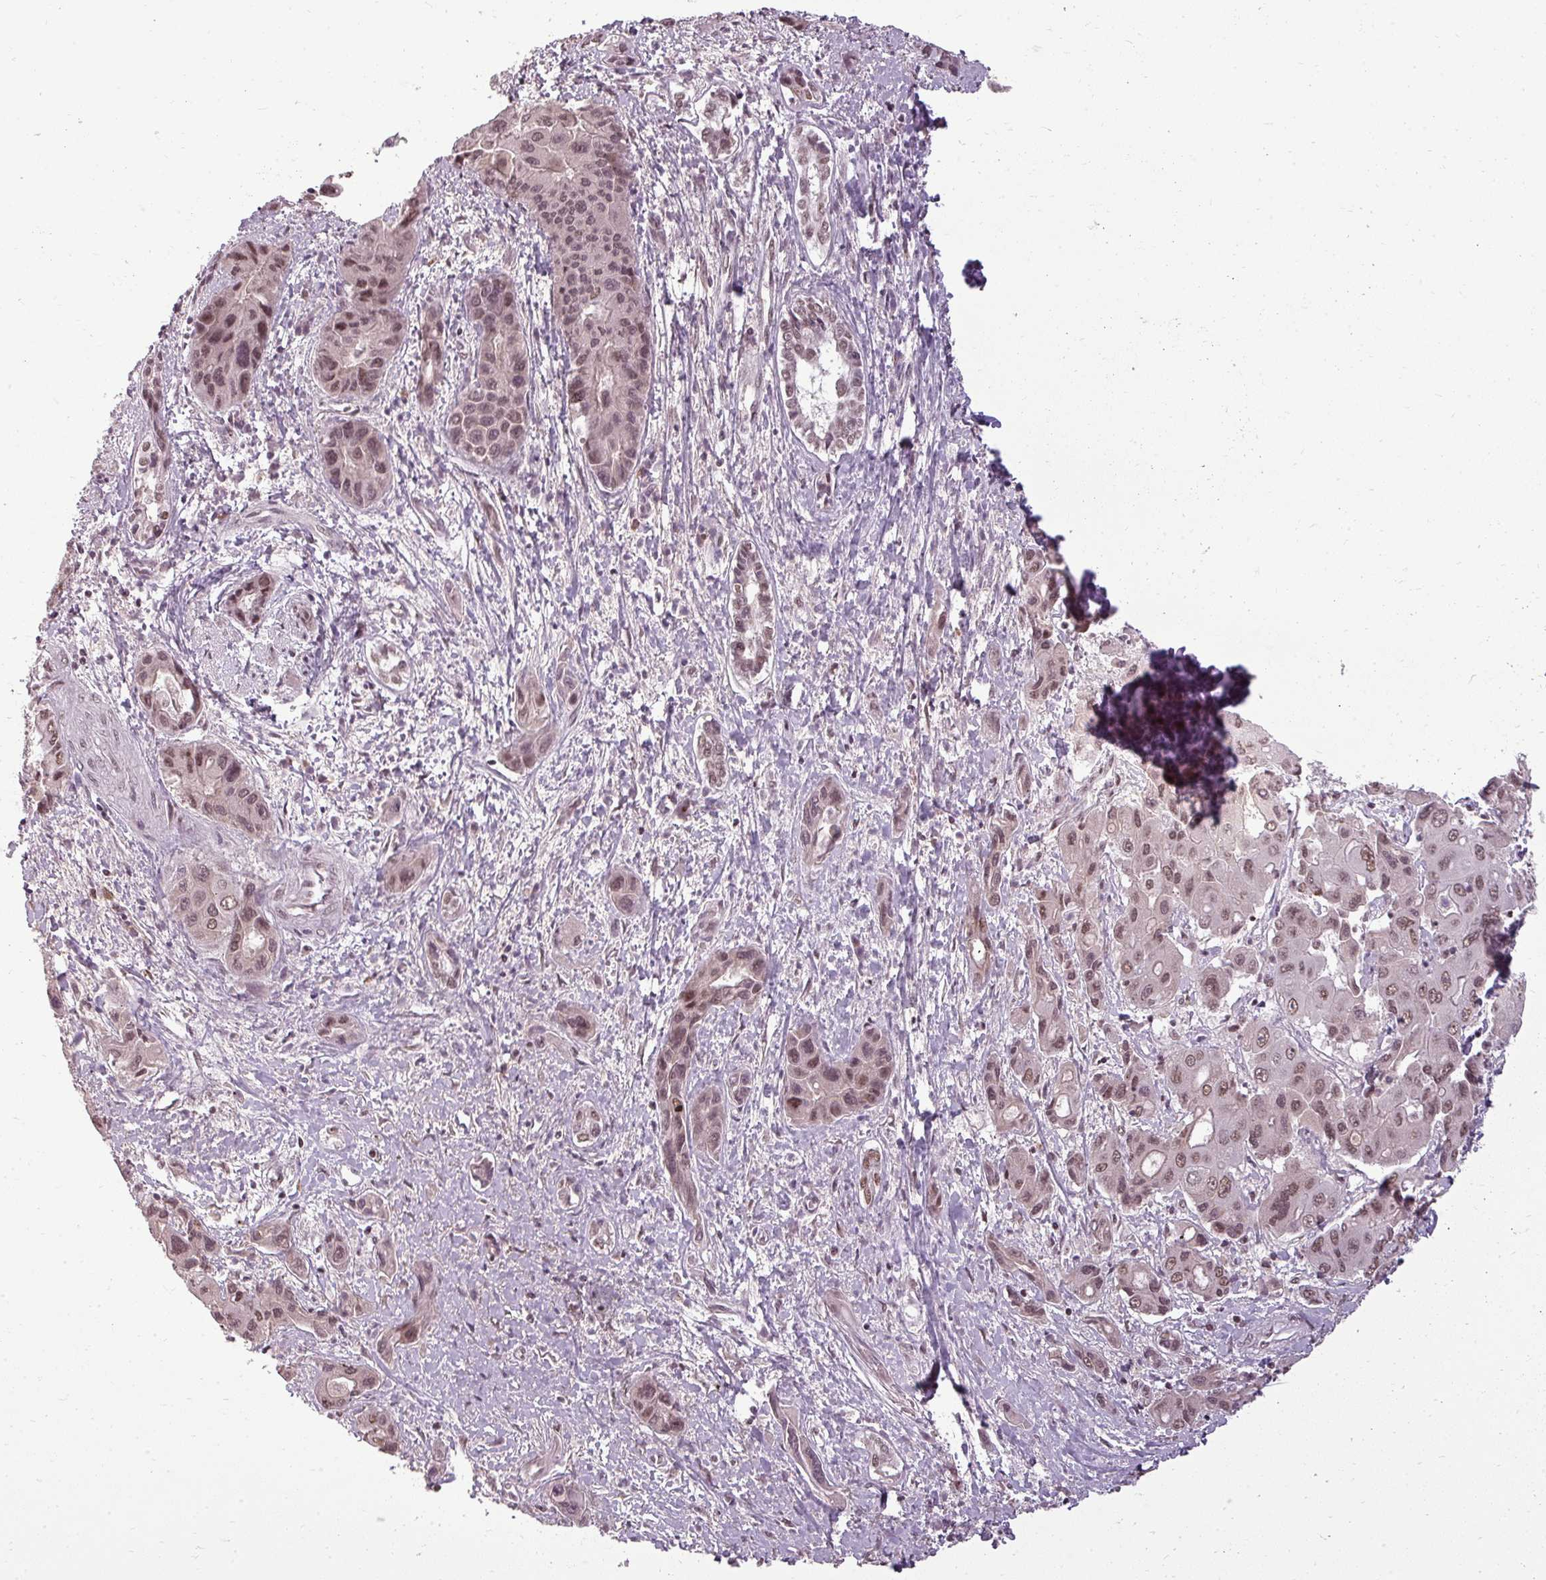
{"staining": {"intensity": "moderate", "quantity": ">75%", "location": "nuclear"}, "tissue": "liver cancer", "cell_type": "Tumor cells", "image_type": "cancer", "snomed": [{"axis": "morphology", "description": "Cholangiocarcinoma"}, {"axis": "topography", "description": "Liver"}], "caption": "A brown stain shows moderate nuclear expression of a protein in cholangiocarcinoma (liver) tumor cells.", "gene": "BCAS3", "patient": {"sex": "male", "age": 67}}